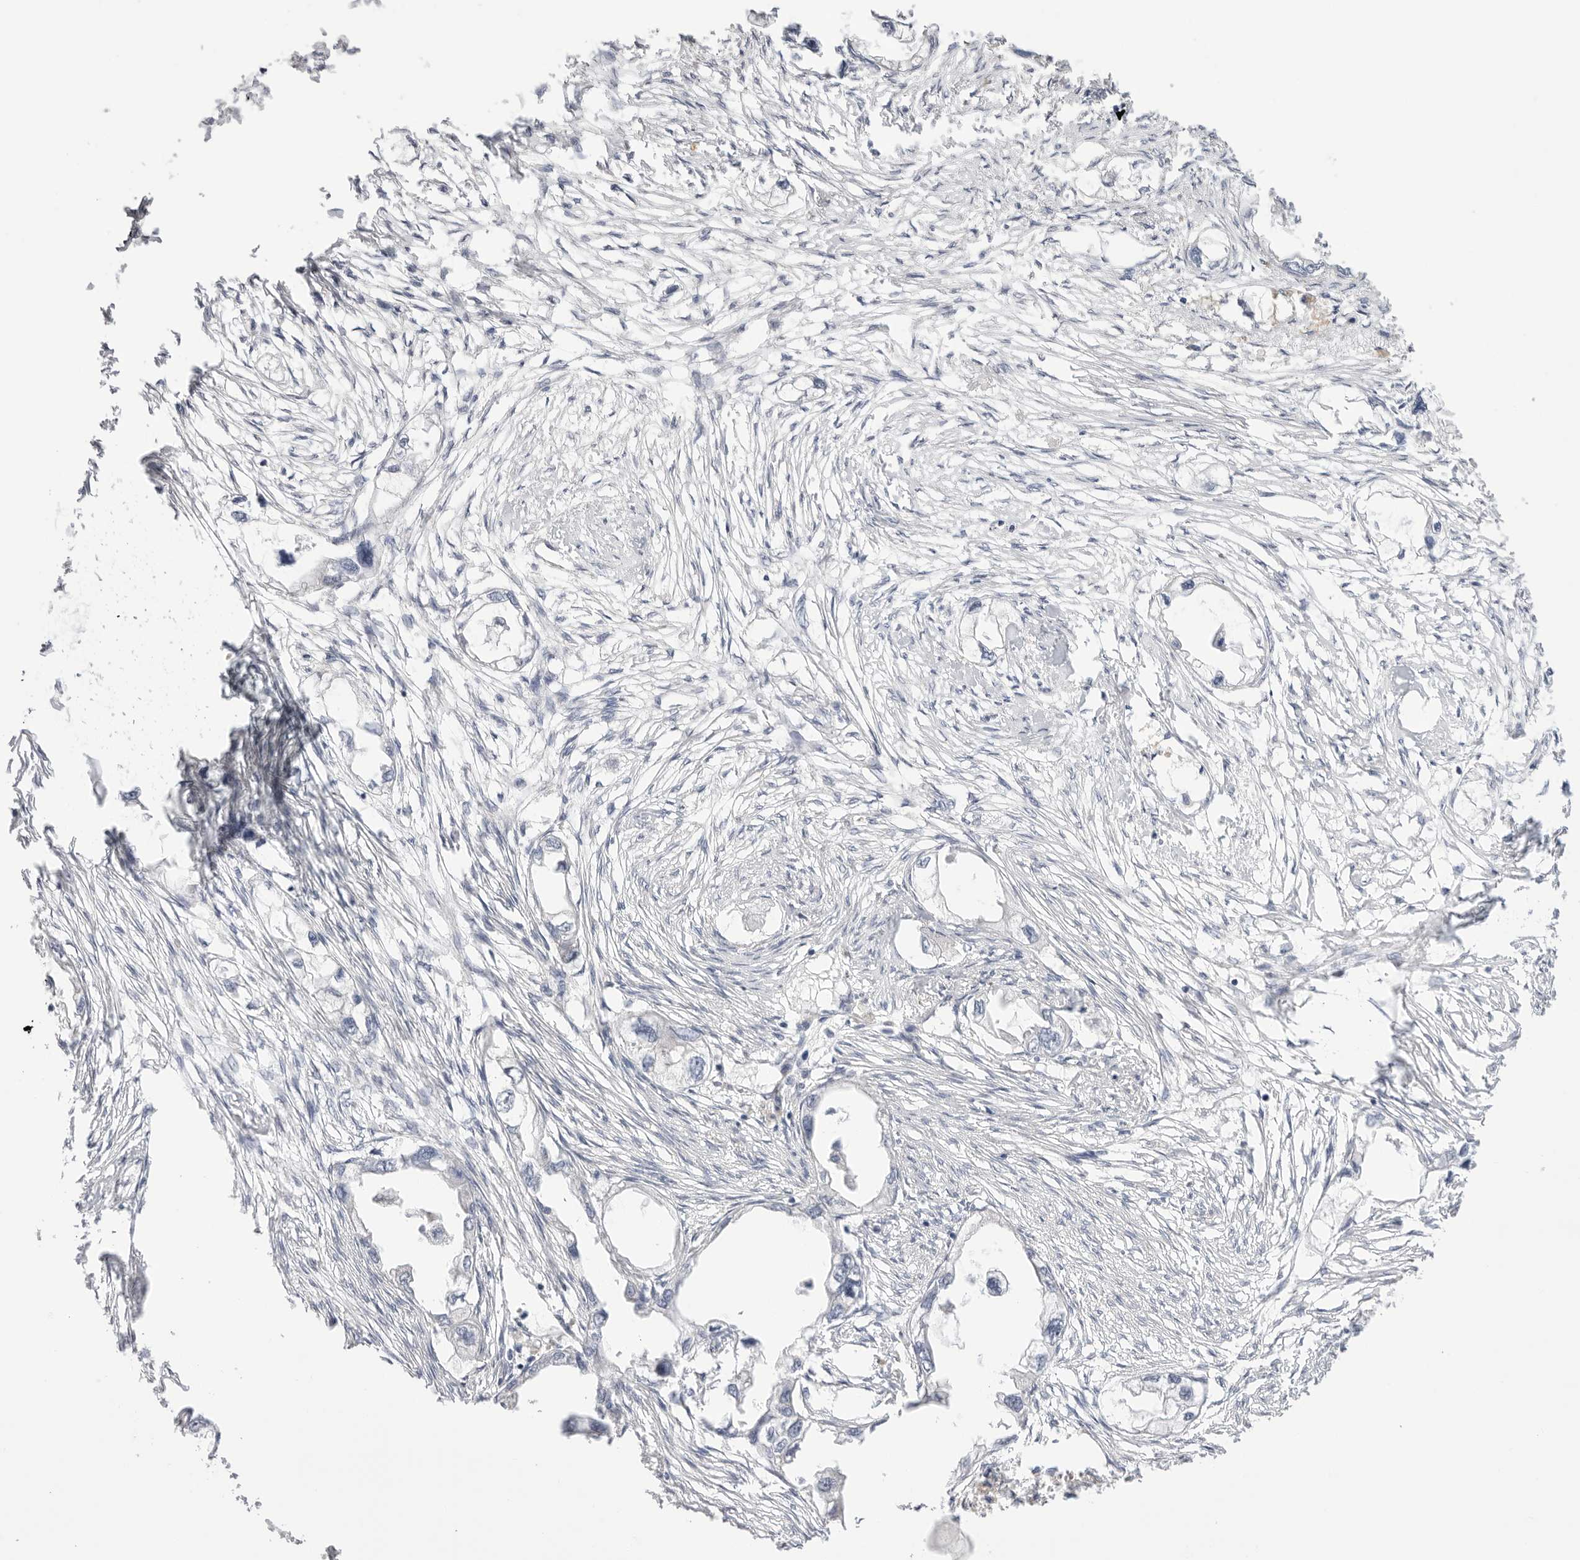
{"staining": {"intensity": "negative", "quantity": "none", "location": "none"}, "tissue": "endometrial cancer", "cell_type": "Tumor cells", "image_type": "cancer", "snomed": [{"axis": "morphology", "description": "Adenocarcinoma, NOS"}, {"axis": "morphology", "description": "Adenocarcinoma, metastatic, NOS"}, {"axis": "topography", "description": "Adipose tissue"}, {"axis": "topography", "description": "Endometrium"}], "caption": "Endometrial metastatic adenocarcinoma was stained to show a protein in brown. There is no significant expression in tumor cells.", "gene": "SERBP1", "patient": {"sex": "female", "age": 67}}